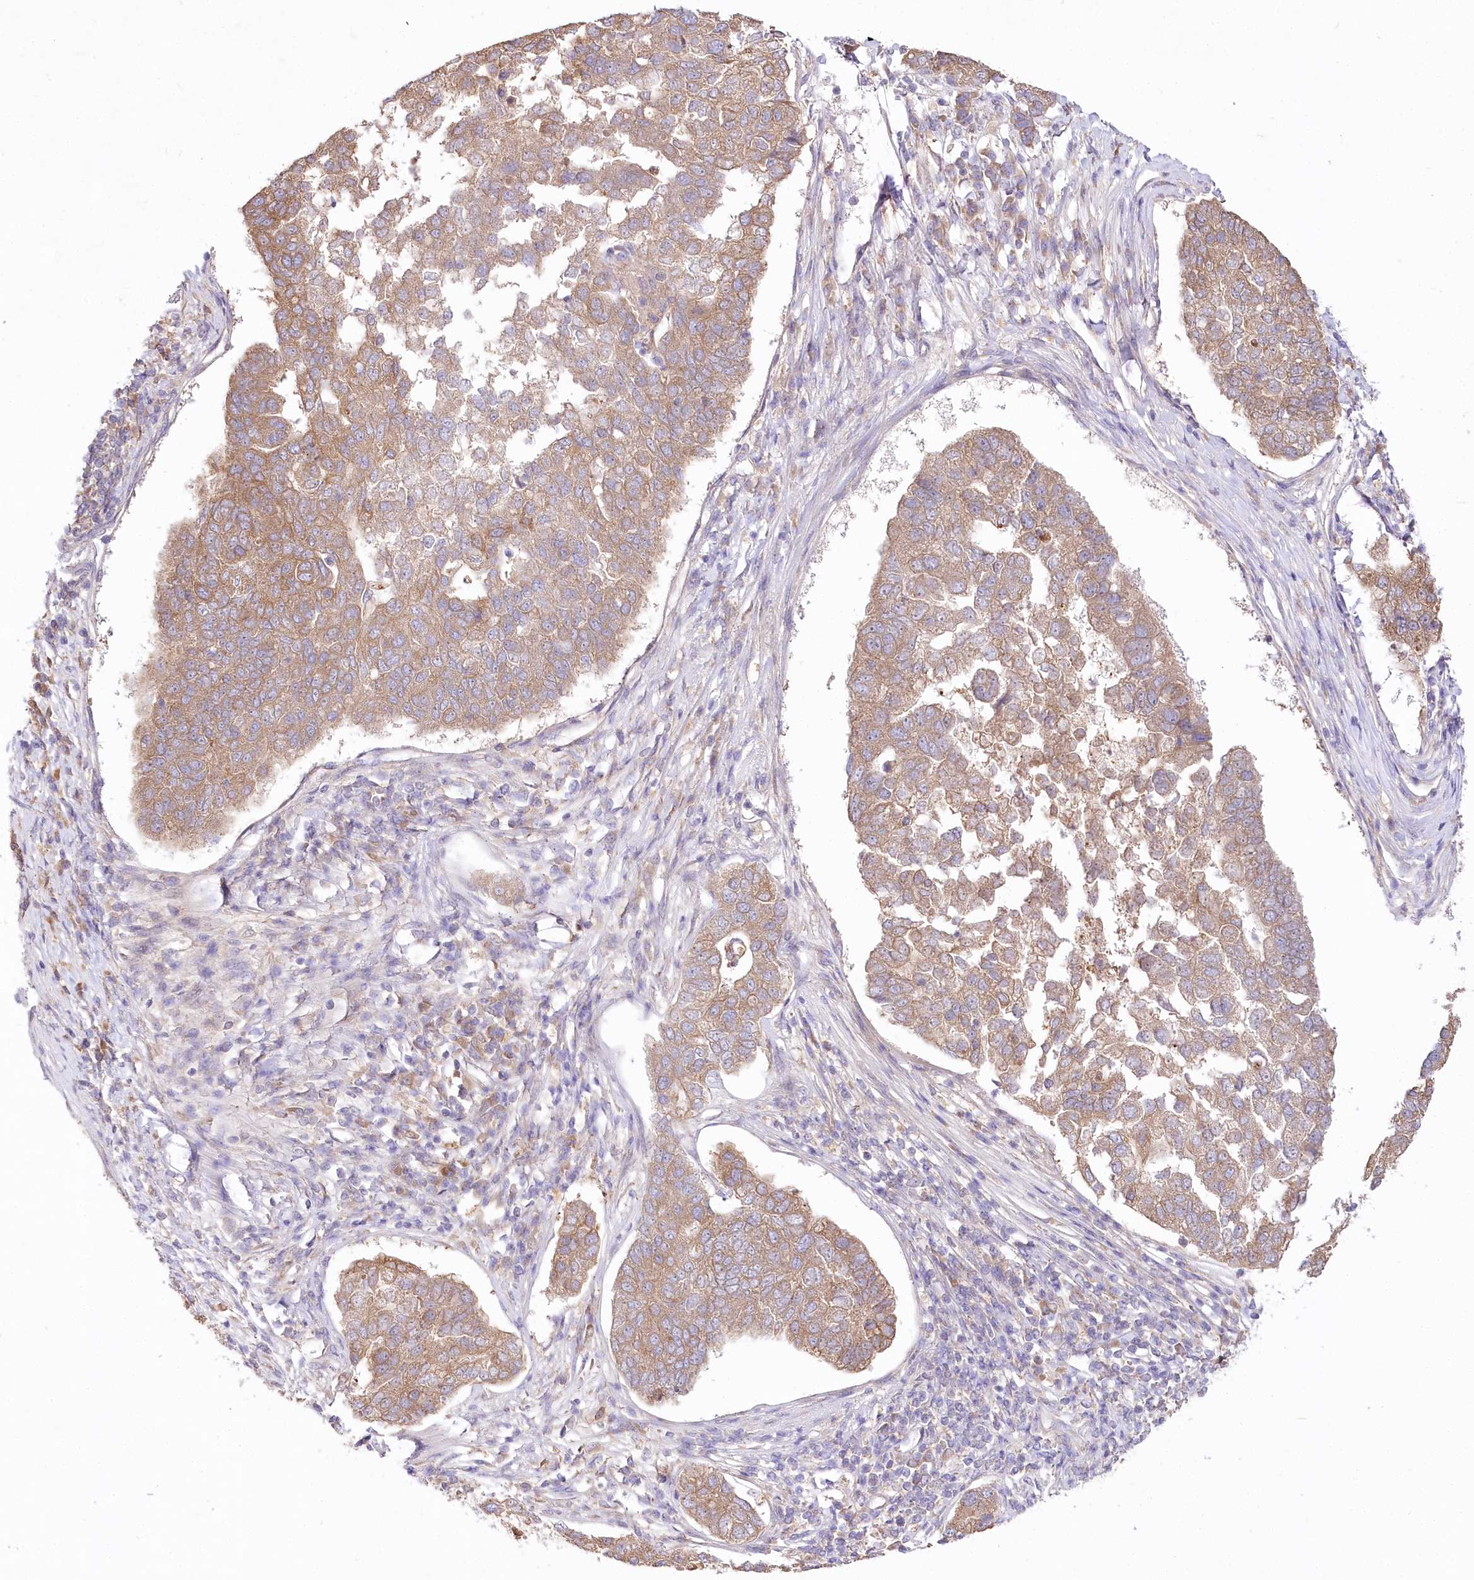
{"staining": {"intensity": "moderate", "quantity": ">75%", "location": "cytoplasmic/membranous"}, "tissue": "pancreatic cancer", "cell_type": "Tumor cells", "image_type": "cancer", "snomed": [{"axis": "morphology", "description": "Adenocarcinoma, NOS"}, {"axis": "topography", "description": "Pancreas"}], "caption": "Protein positivity by immunohistochemistry (IHC) shows moderate cytoplasmic/membranous expression in approximately >75% of tumor cells in adenocarcinoma (pancreatic).", "gene": "PYROXD1", "patient": {"sex": "female", "age": 61}}